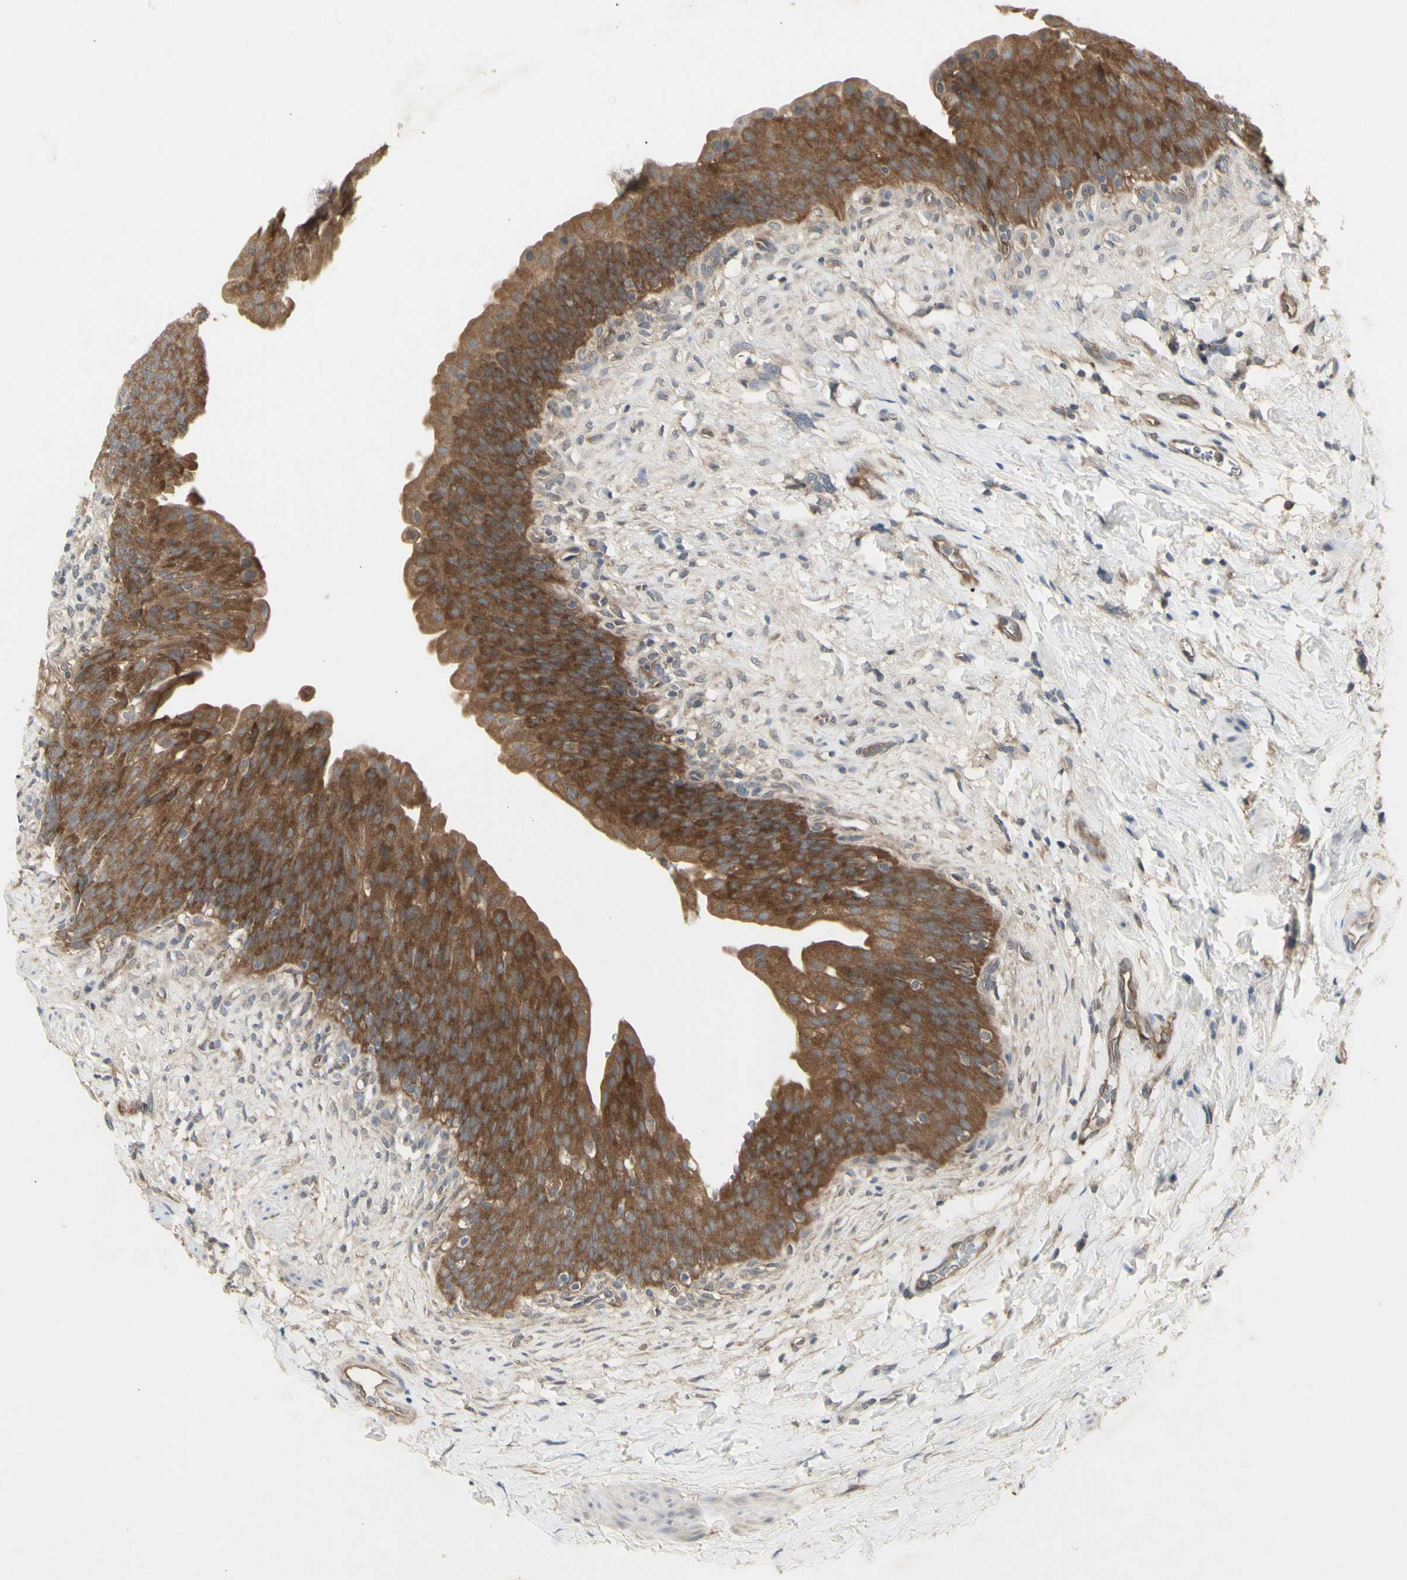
{"staining": {"intensity": "moderate", "quantity": ">75%", "location": "cytoplasmic/membranous"}, "tissue": "urinary bladder", "cell_type": "Urothelial cells", "image_type": "normal", "snomed": [{"axis": "morphology", "description": "Normal tissue, NOS"}, {"axis": "topography", "description": "Urinary bladder"}], "caption": "Immunohistochemistry photomicrograph of normal urinary bladder: urinary bladder stained using IHC shows medium levels of moderate protein expression localized specifically in the cytoplasmic/membranous of urothelial cells, appearing as a cytoplasmic/membranous brown color.", "gene": "CHURC1", "patient": {"sex": "female", "age": 79}}